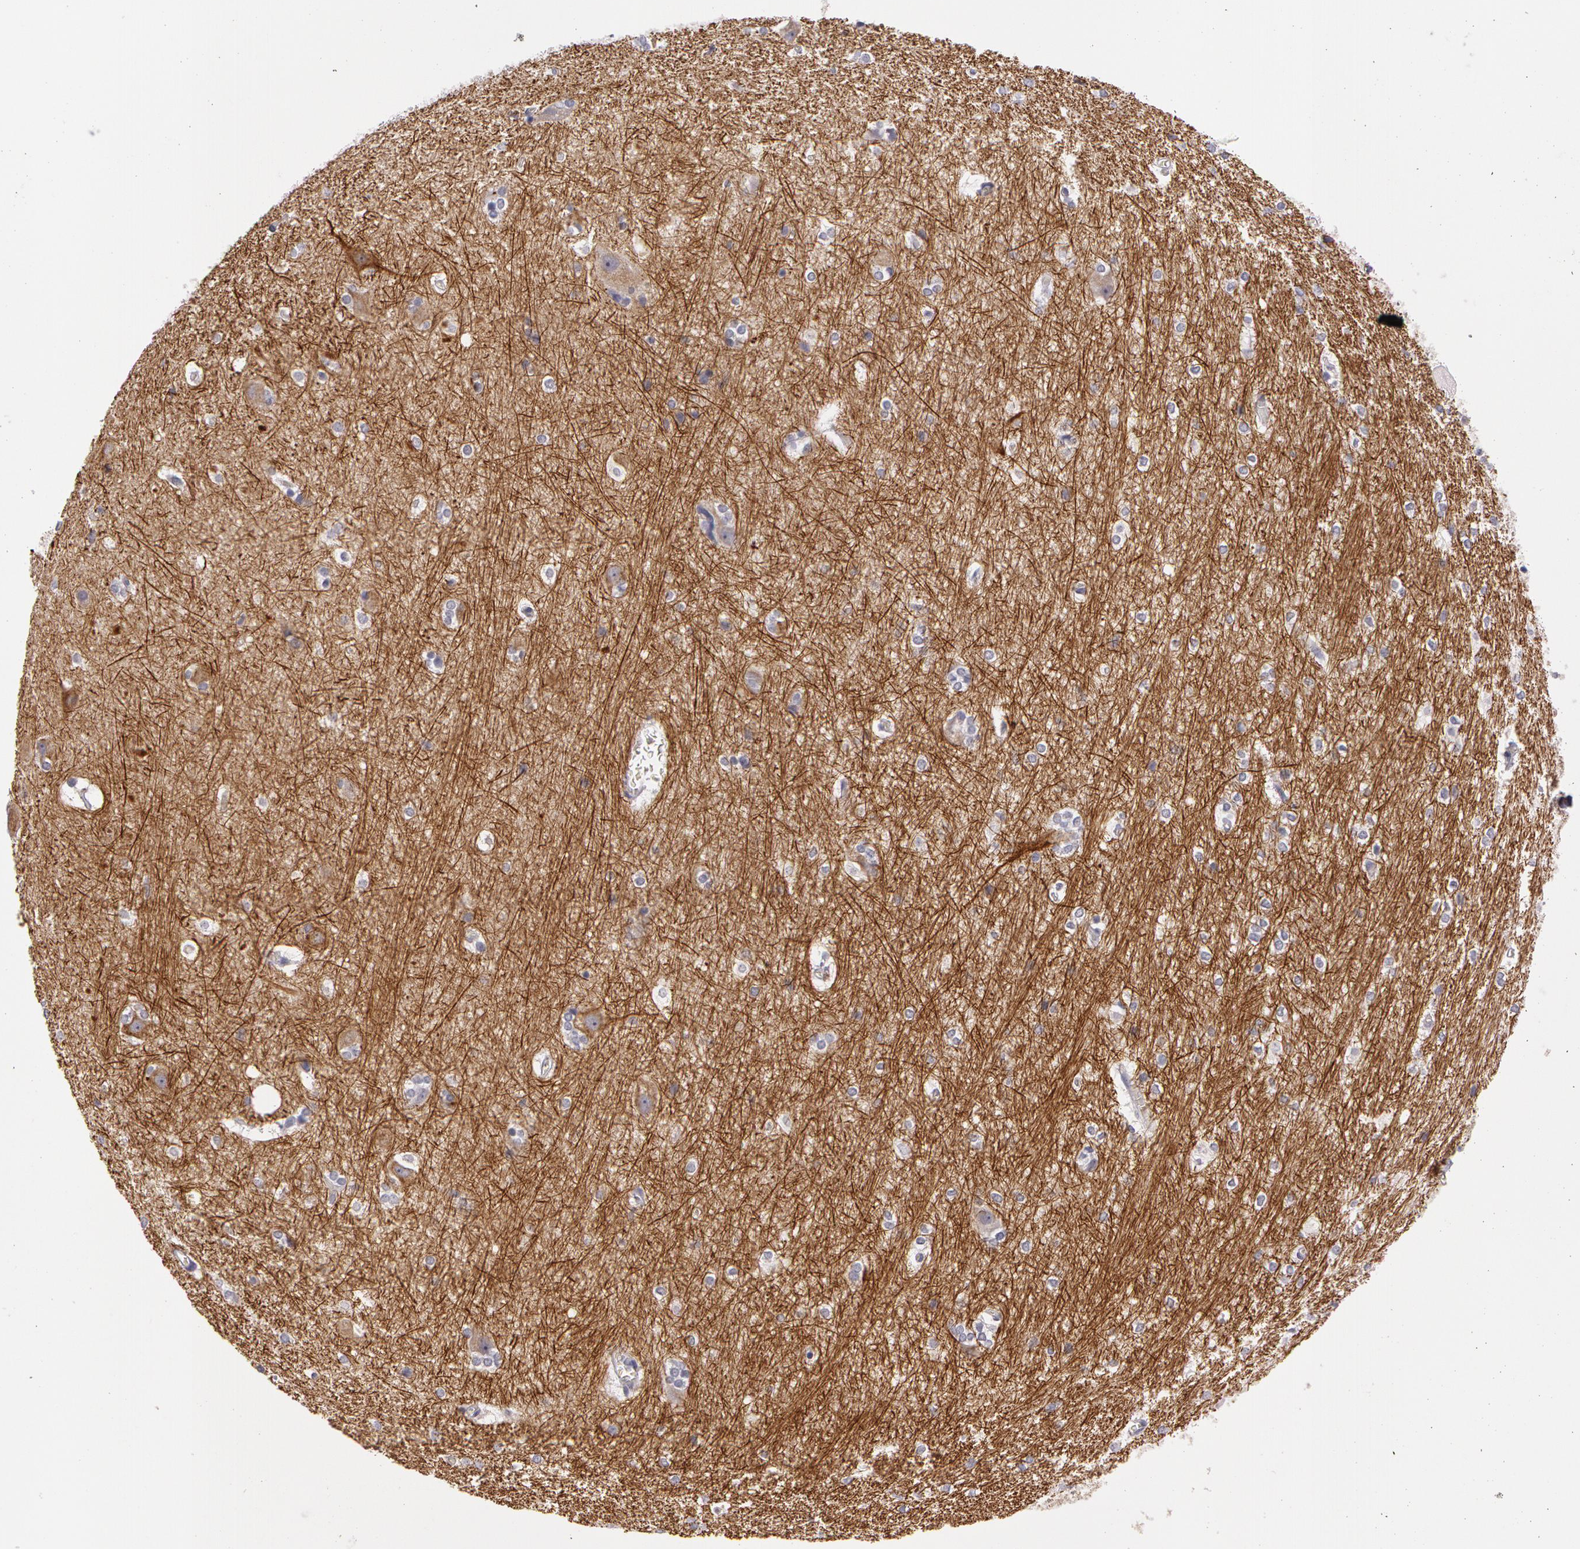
{"staining": {"intensity": "negative", "quantity": "none", "location": "none"}, "tissue": "hippocampus", "cell_type": "Glial cells", "image_type": "normal", "snomed": [{"axis": "morphology", "description": "Normal tissue, NOS"}, {"axis": "topography", "description": "Hippocampus"}], "caption": "The micrograph exhibits no significant staining in glial cells of hippocampus. (IHC, brightfield microscopy, high magnification).", "gene": "MXRA5", "patient": {"sex": "female", "age": 19}}